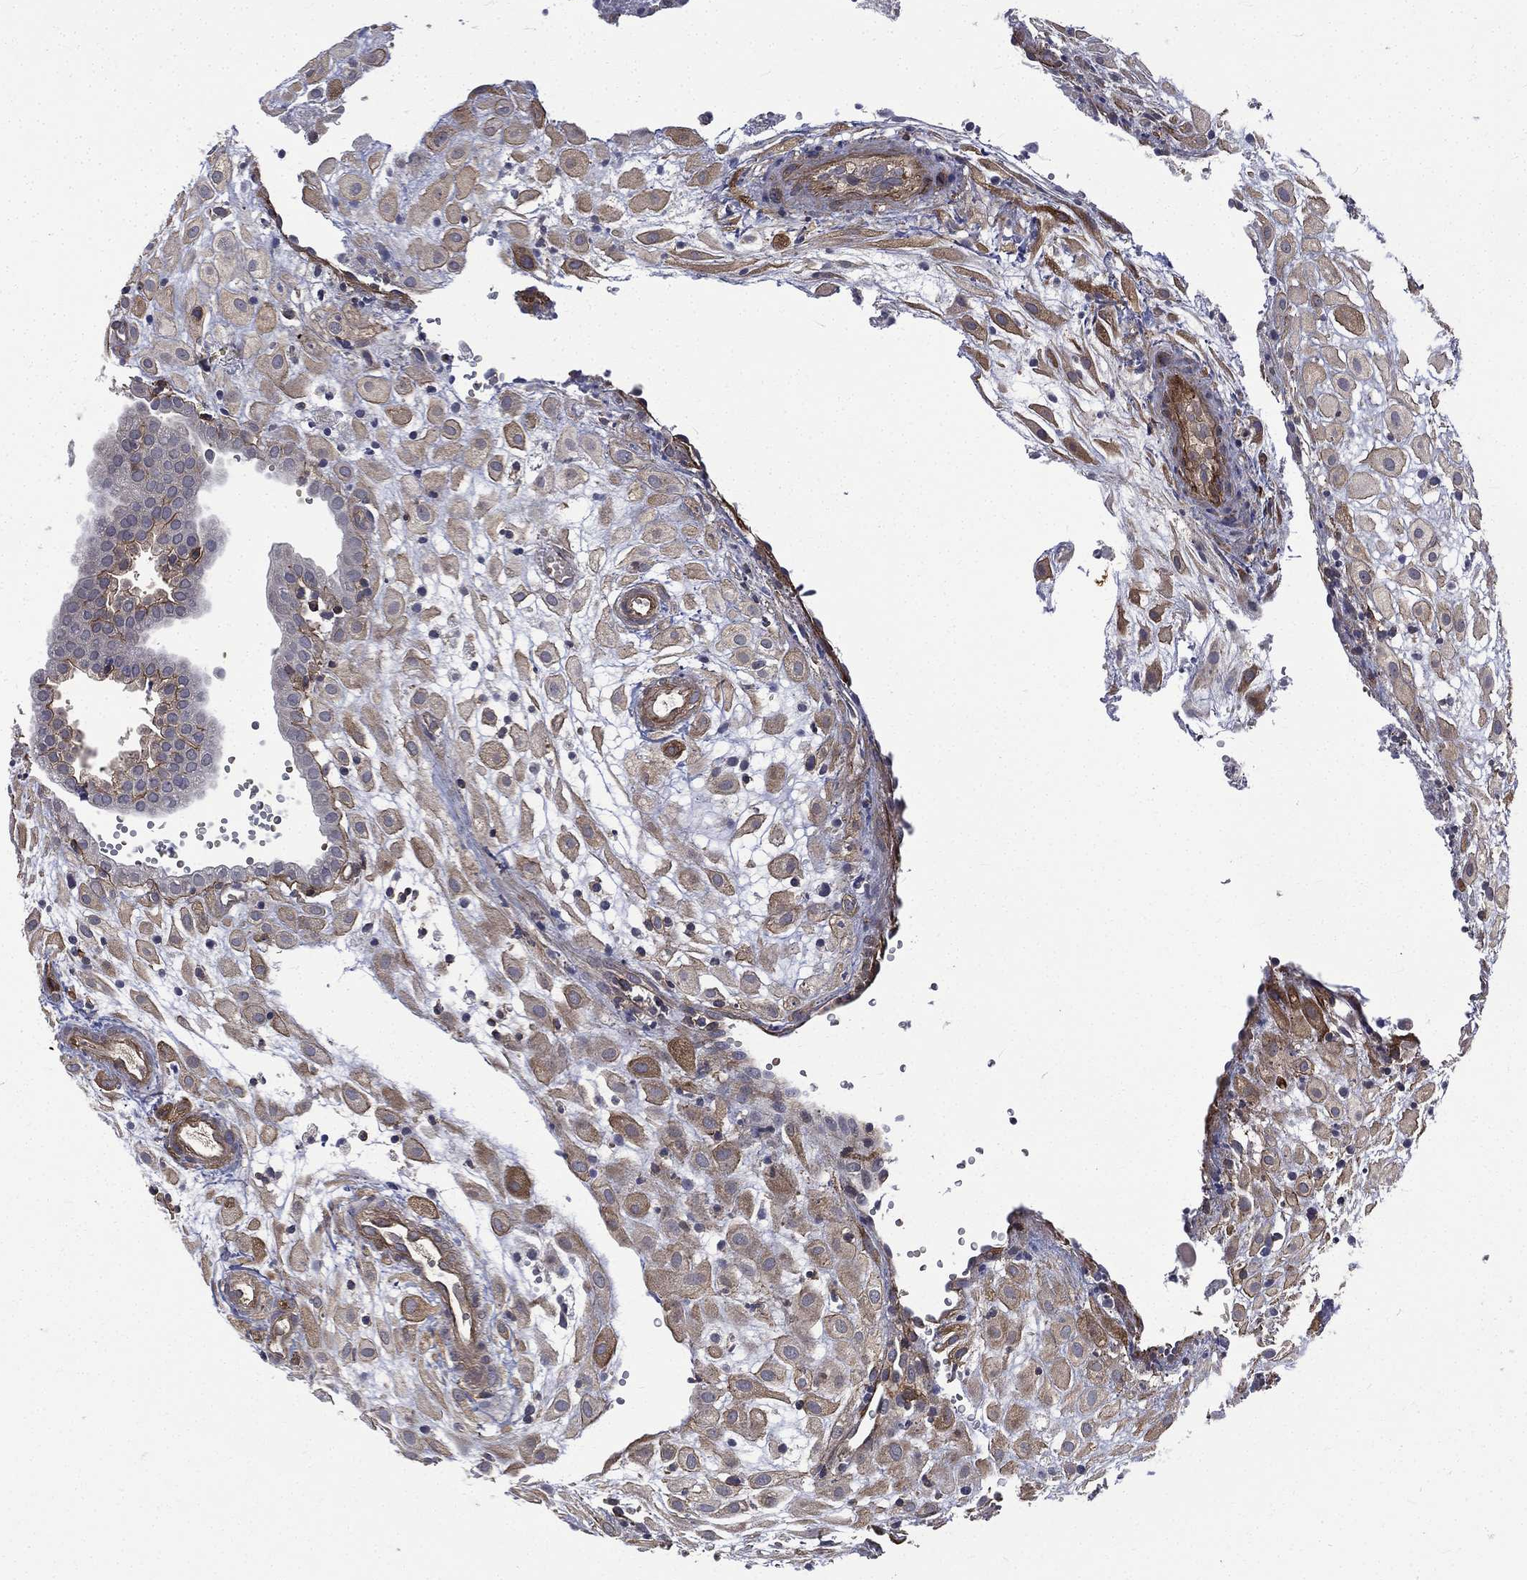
{"staining": {"intensity": "strong", "quantity": "25%-75%", "location": "cytoplasmic/membranous"}, "tissue": "placenta", "cell_type": "Decidual cells", "image_type": "normal", "snomed": [{"axis": "morphology", "description": "Normal tissue, NOS"}, {"axis": "topography", "description": "Placenta"}], "caption": "The immunohistochemical stain highlights strong cytoplasmic/membranous expression in decidual cells of benign placenta. The protein of interest is shown in brown color, while the nuclei are stained blue.", "gene": "PPFIBP1", "patient": {"sex": "female", "age": 24}}